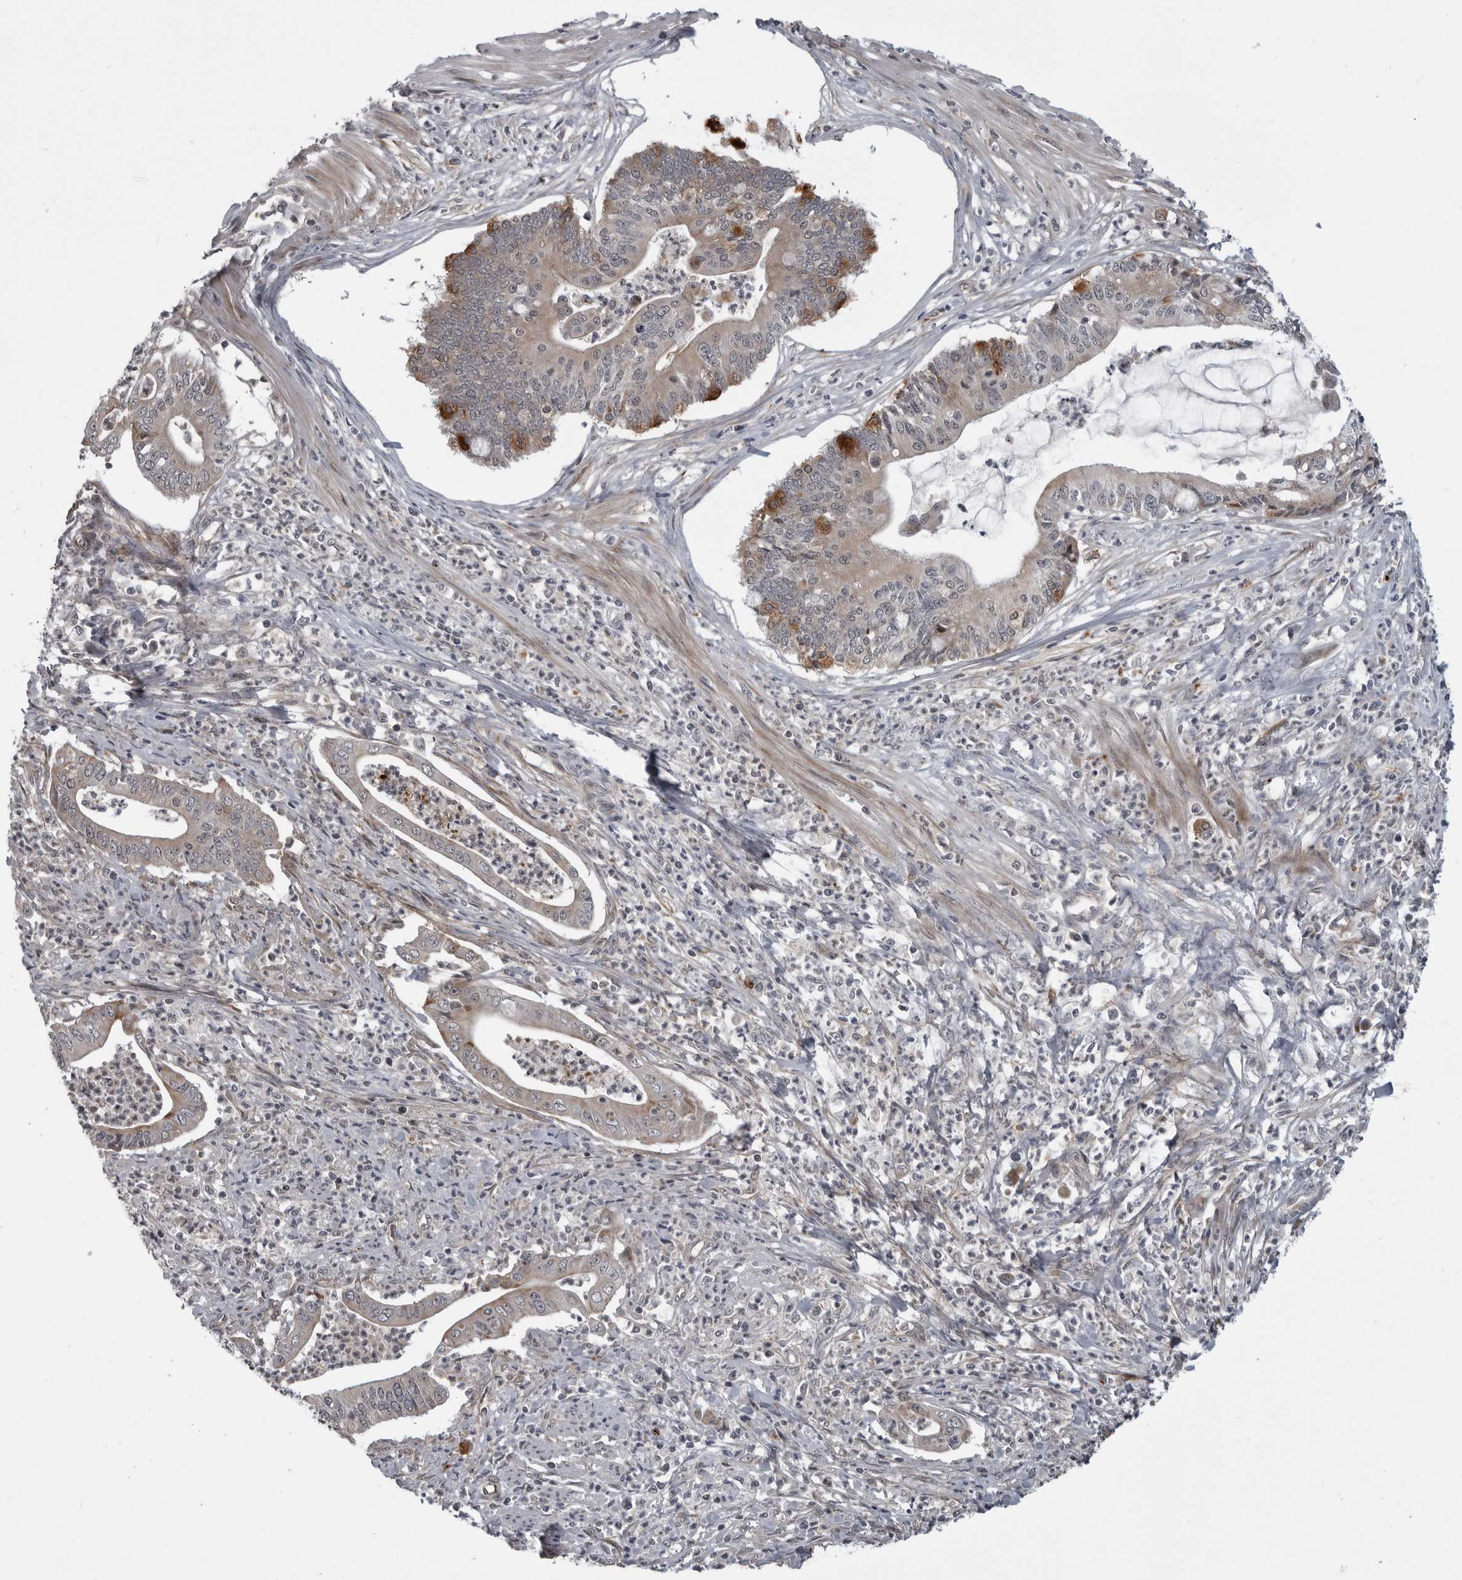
{"staining": {"intensity": "moderate", "quantity": "<25%", "location": "cytoplasmic/membranous"}, "tissue": "pancreatic cancer", "cell_type": "Tumor cells", "image_type": "cancer", "snomed": [{"axis": "morphology", "description": "Adenocarcinoma, NOS"}, {"axis": "topography", "description": "Pancreas"}], "caption": "Pancreatic cancer stained with a protein marker shows moderate staining in tumor cells.", "gene": "FAAP100", "patient": {"sex": "male", "age": 69}}